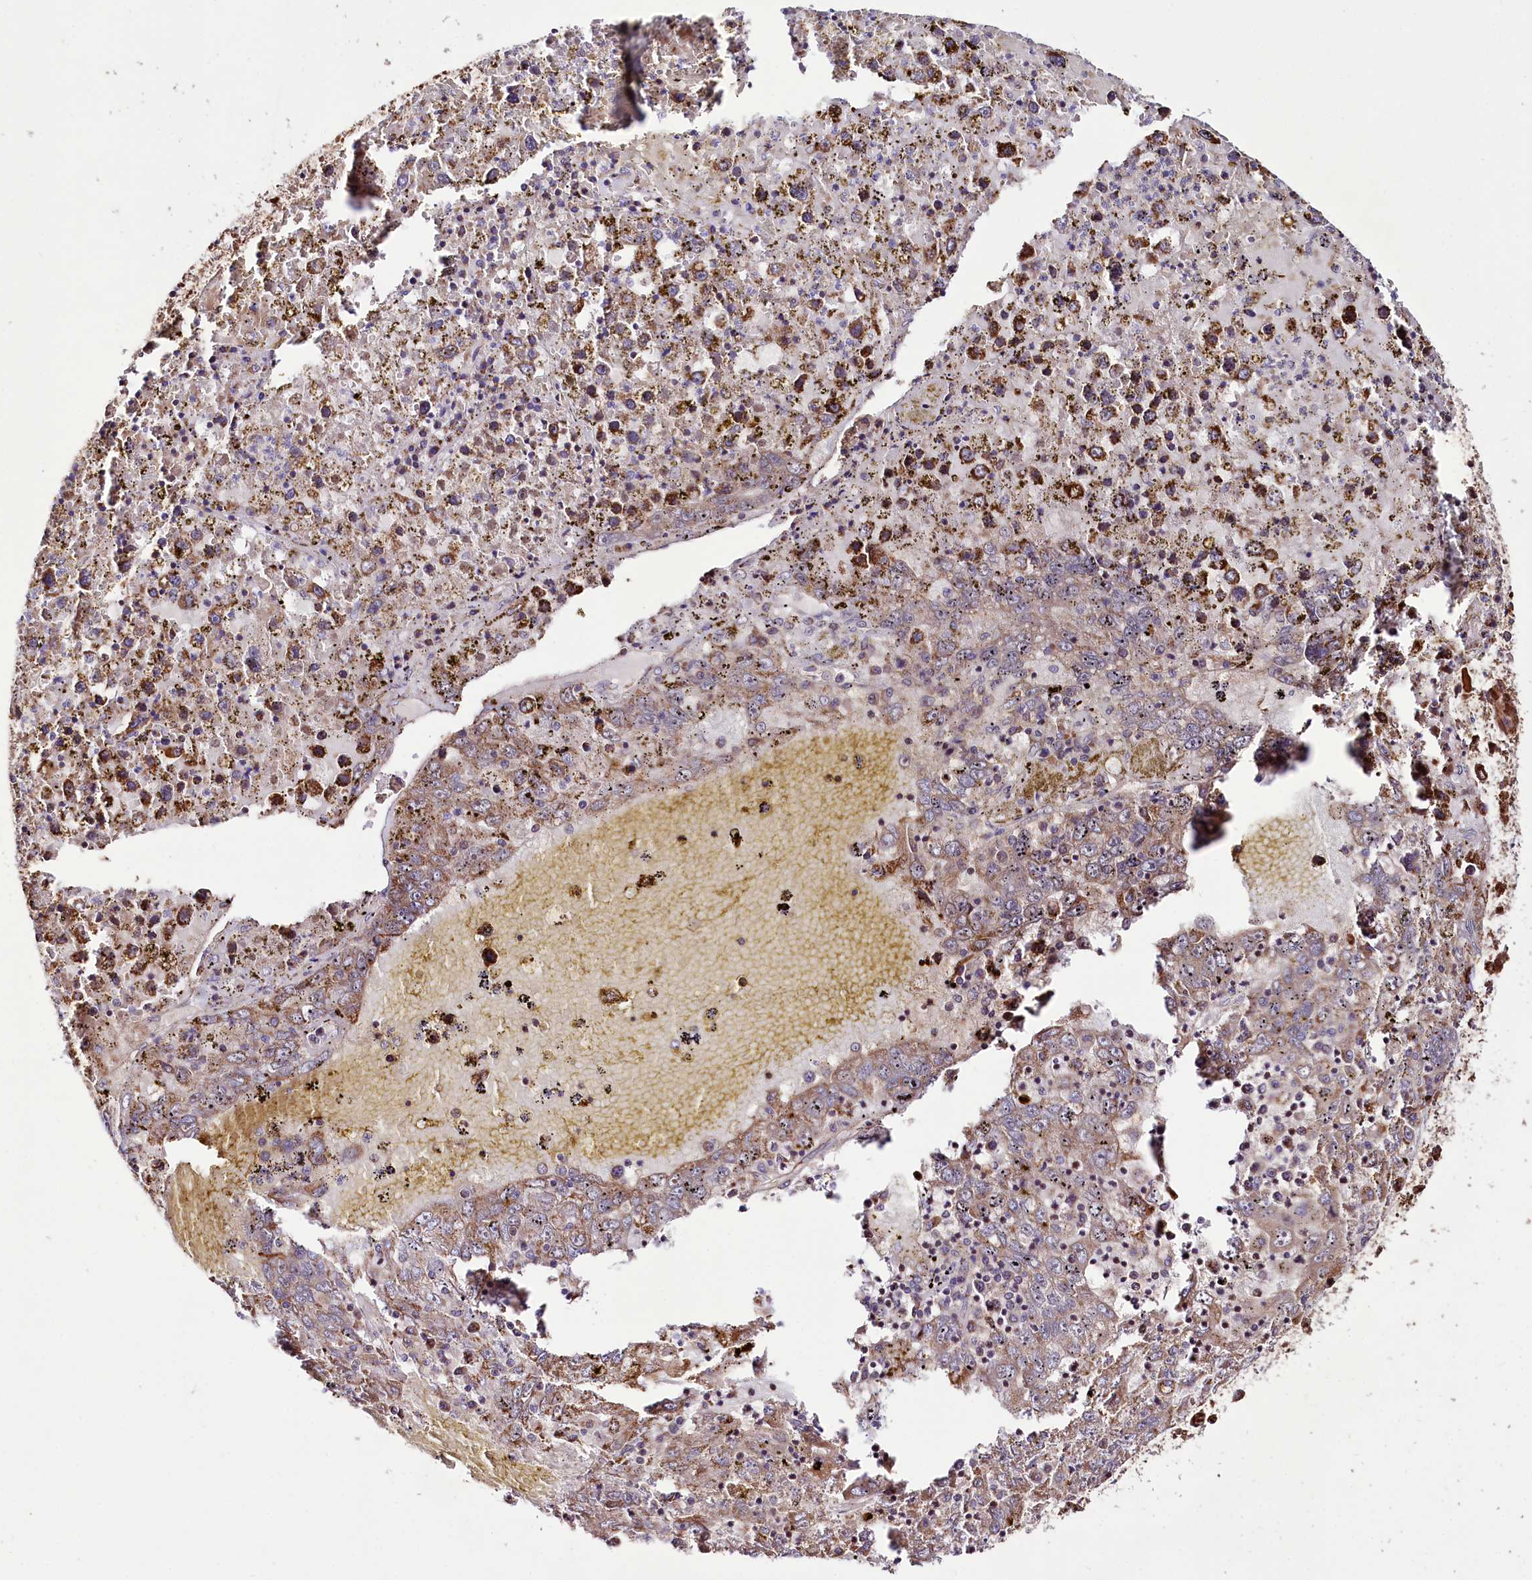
{"staining": {"intensity": "moderate", "quantity": ">75%", "location": "cytoplasmic/membranous"}, "tissue": "liver cancer", "cell_type": "Tumor cells", "image_type": "cancer", "snomed": [{"axis": "morphology", "description": "Carcinoma, Hepatocellular, NOS"}, {"axis": "topography", "description": "Liver"}], "caption": "This is an image of immunohistochemistry staining of liver cancer (hepatocellular carcinoma), which shows moderate expression in the cytoplasmic/membranous of tumor cells.", "gene": "ST7", "patient": {"sex": "male", "age": 49}}